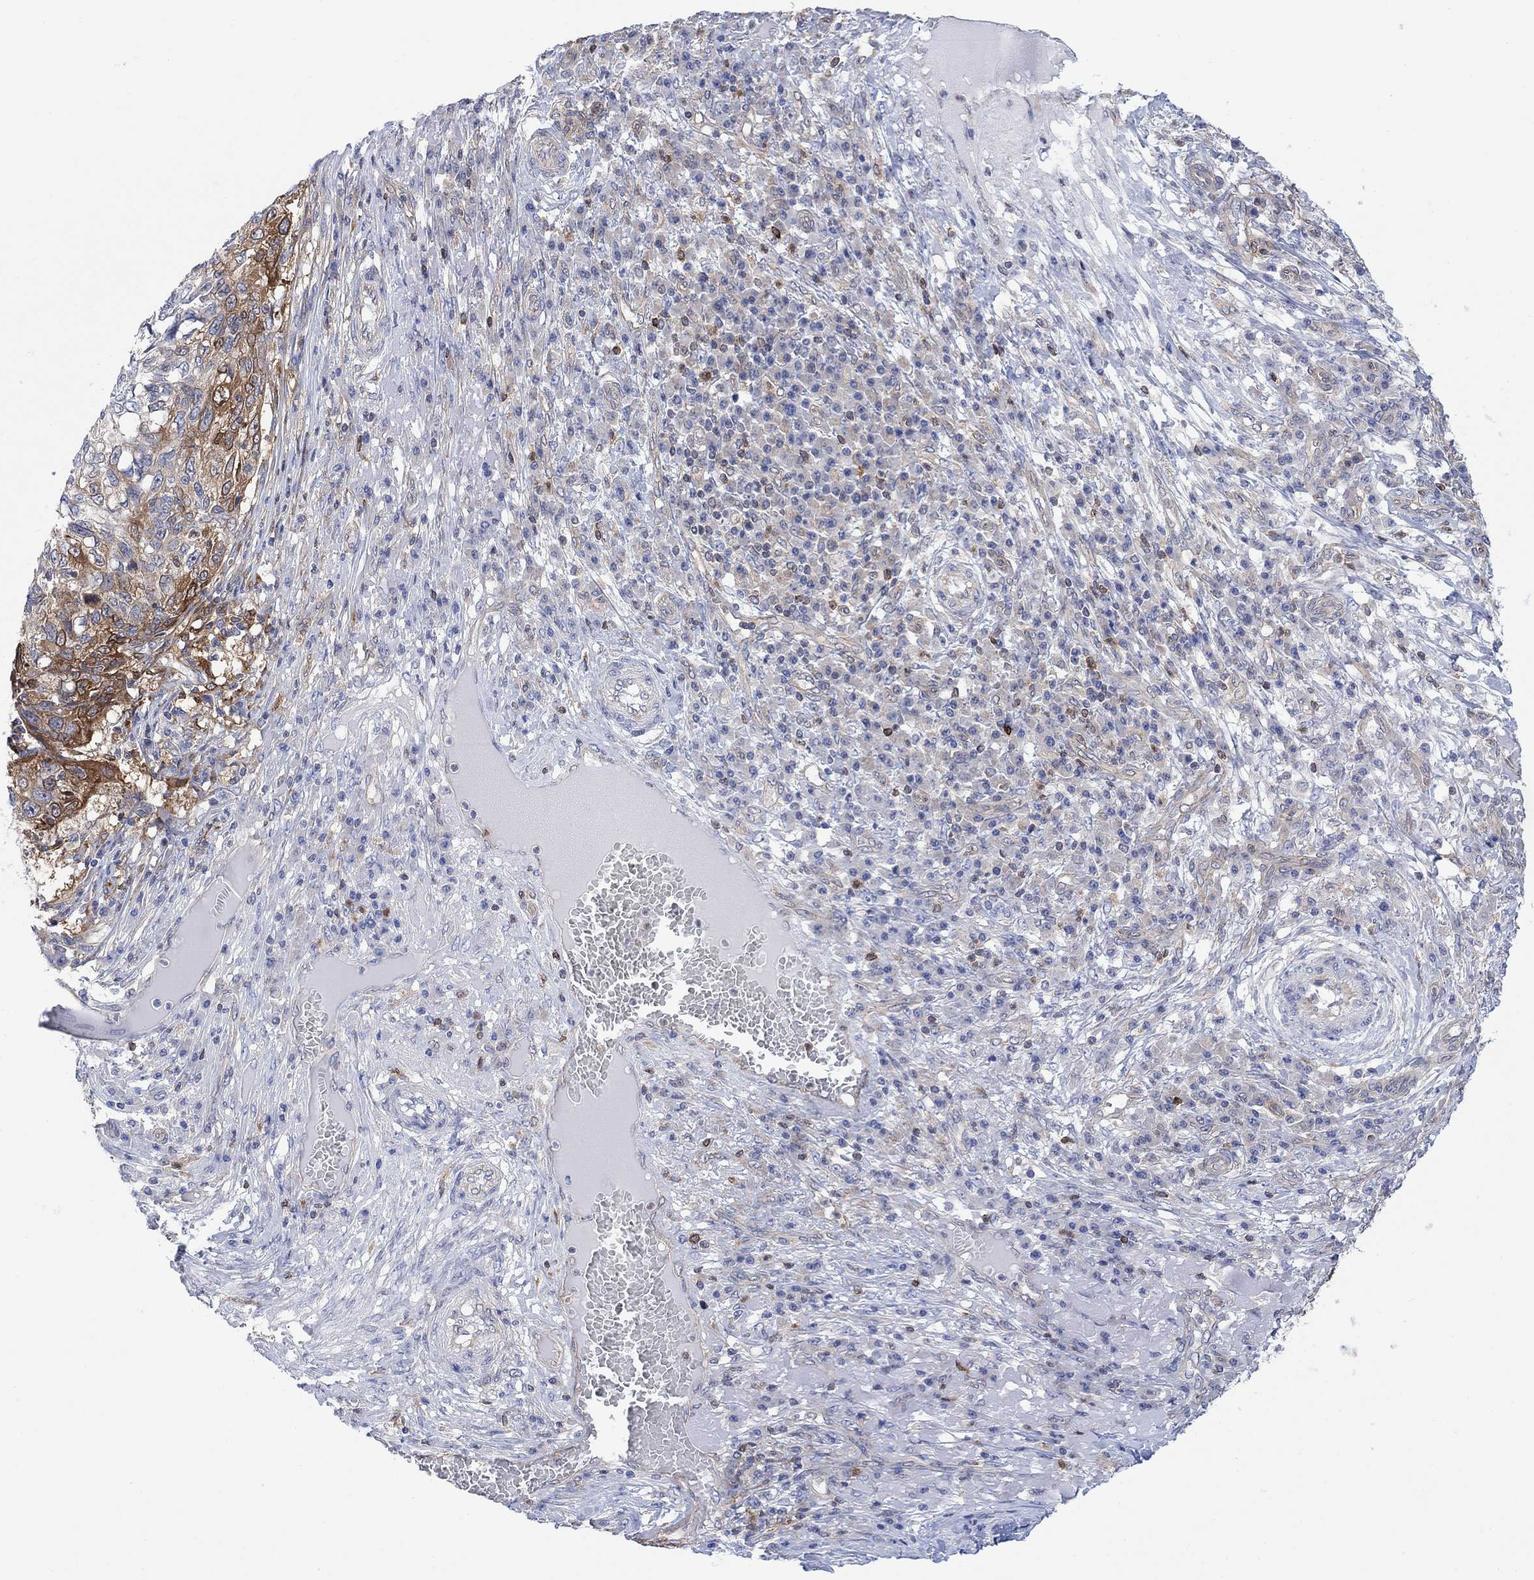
{"staining": {"intensity": "moderate", "quantity": "<25%", "location": "cytoplasmic/membranous"}, "tissue": "skin cancer", "cell_type": "Tumor cells", "image_type": "cancer", "snomed": [{"axis": "morphology", "description": "Squamous cell carcinoma, NOS"}, {"axis": "topography", "description": "Skin"}], "caption": "Squamous cell carcinoma (skin) was stained to show a protein in brown. There is low levels of moderate cytoplasmic/membranous positivity in approximately <25% of tumor cells.", "gene": "GBP5", "patient": {"sex": "male", "age": 92}}